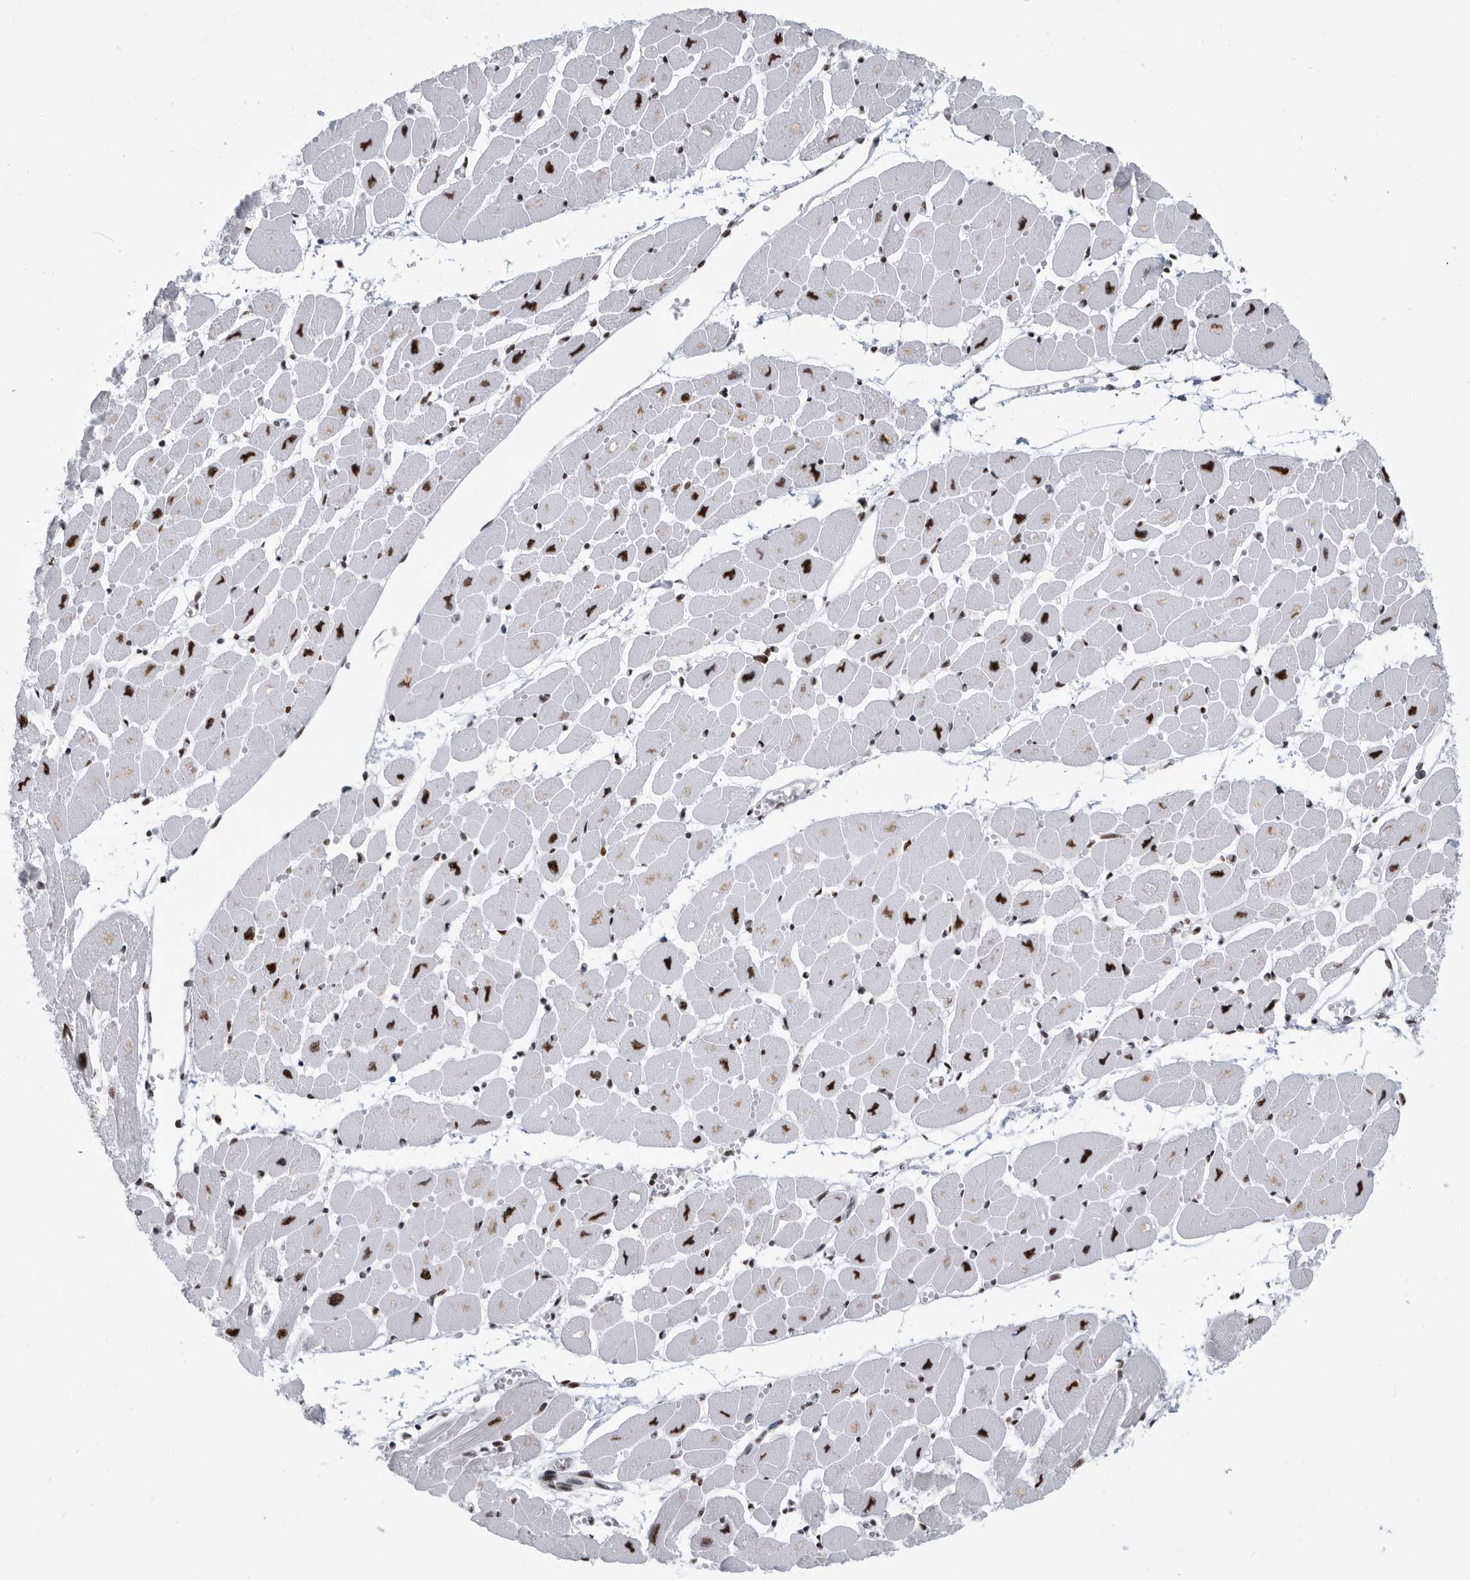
{"staining": {"intensity": "strong", "quantity": ">75%", "location": "nuclear"}, "tissue": "heart muscle", "cell_type": "Cardiomyocytes", "image_type": "normal", "snomed": [{"axis": "morphology", "description": "Normal tissue, NOS"}, {"axis": "topography", "description": "Heart"}], "caption": "Protein expression analysis of benign heart muscle shows strong nuclear positivity in approximately >75% of cardiomyocytes. (DAB = brown stain, brightfield microscopy at high magnification).", "gene": "SF3A1", "patient": {"sex": "female", "age": 54}}